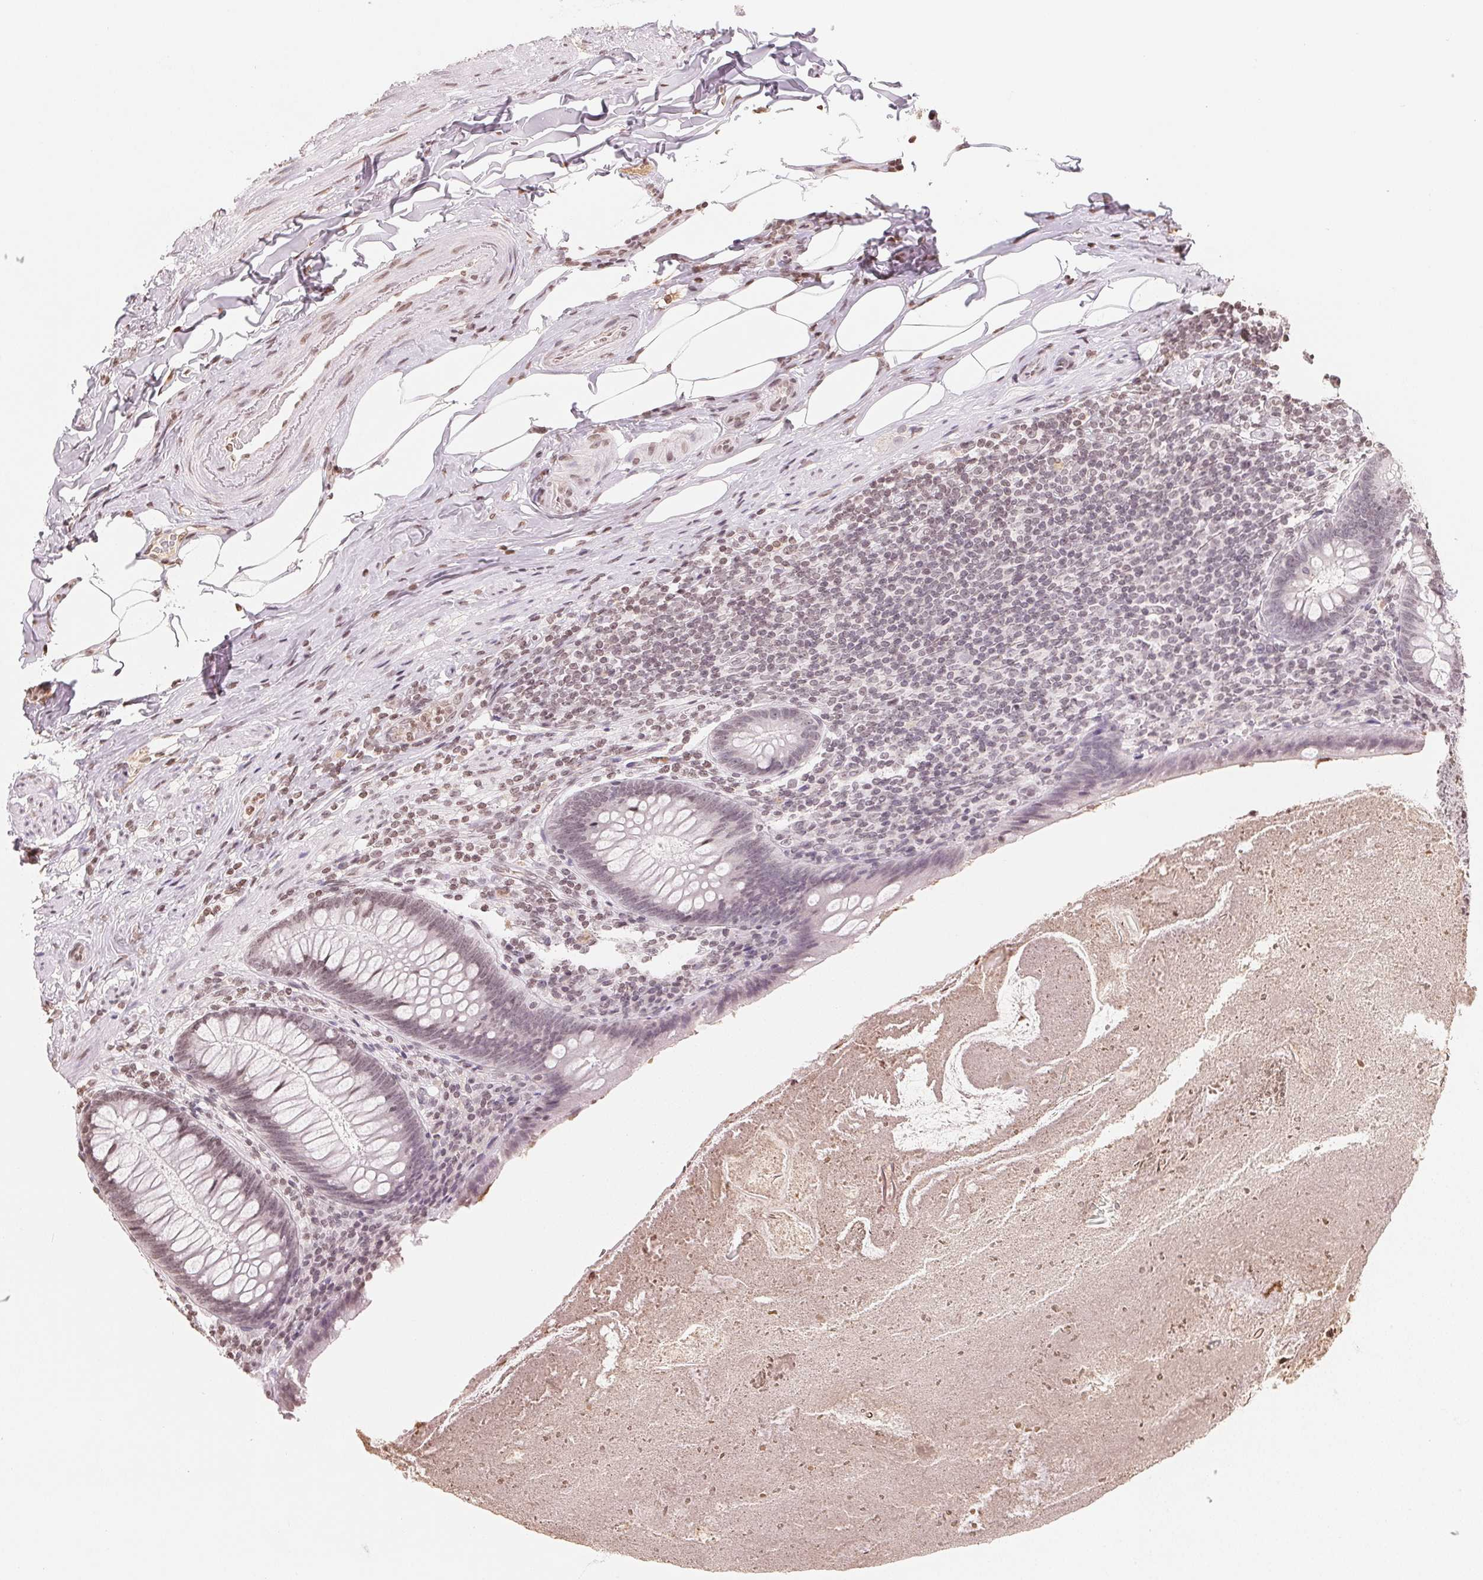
{"staining": {"intensity": "weak", "quantity": "25%-75%", "location": "nuclear"}, "tissue": "appendix", "cell_type": "Glandular cells", "image_type": "normal", "snomed": [{"axis": "morphology", "description": "Normal tissue, NOS"}, {"axis": "topography", "description": "Appendix"}], "caption": "Protein analysis of unremarkable appendix displays weak nuclear positivity in about 25%-75% of glandular cells. The staining was performed using DAB, with brown indicating positive protein expression. Nuclei are stained blue with hematoxylin.", "gene": "TBP", "patient": {"sex": "male", "age": 47}}